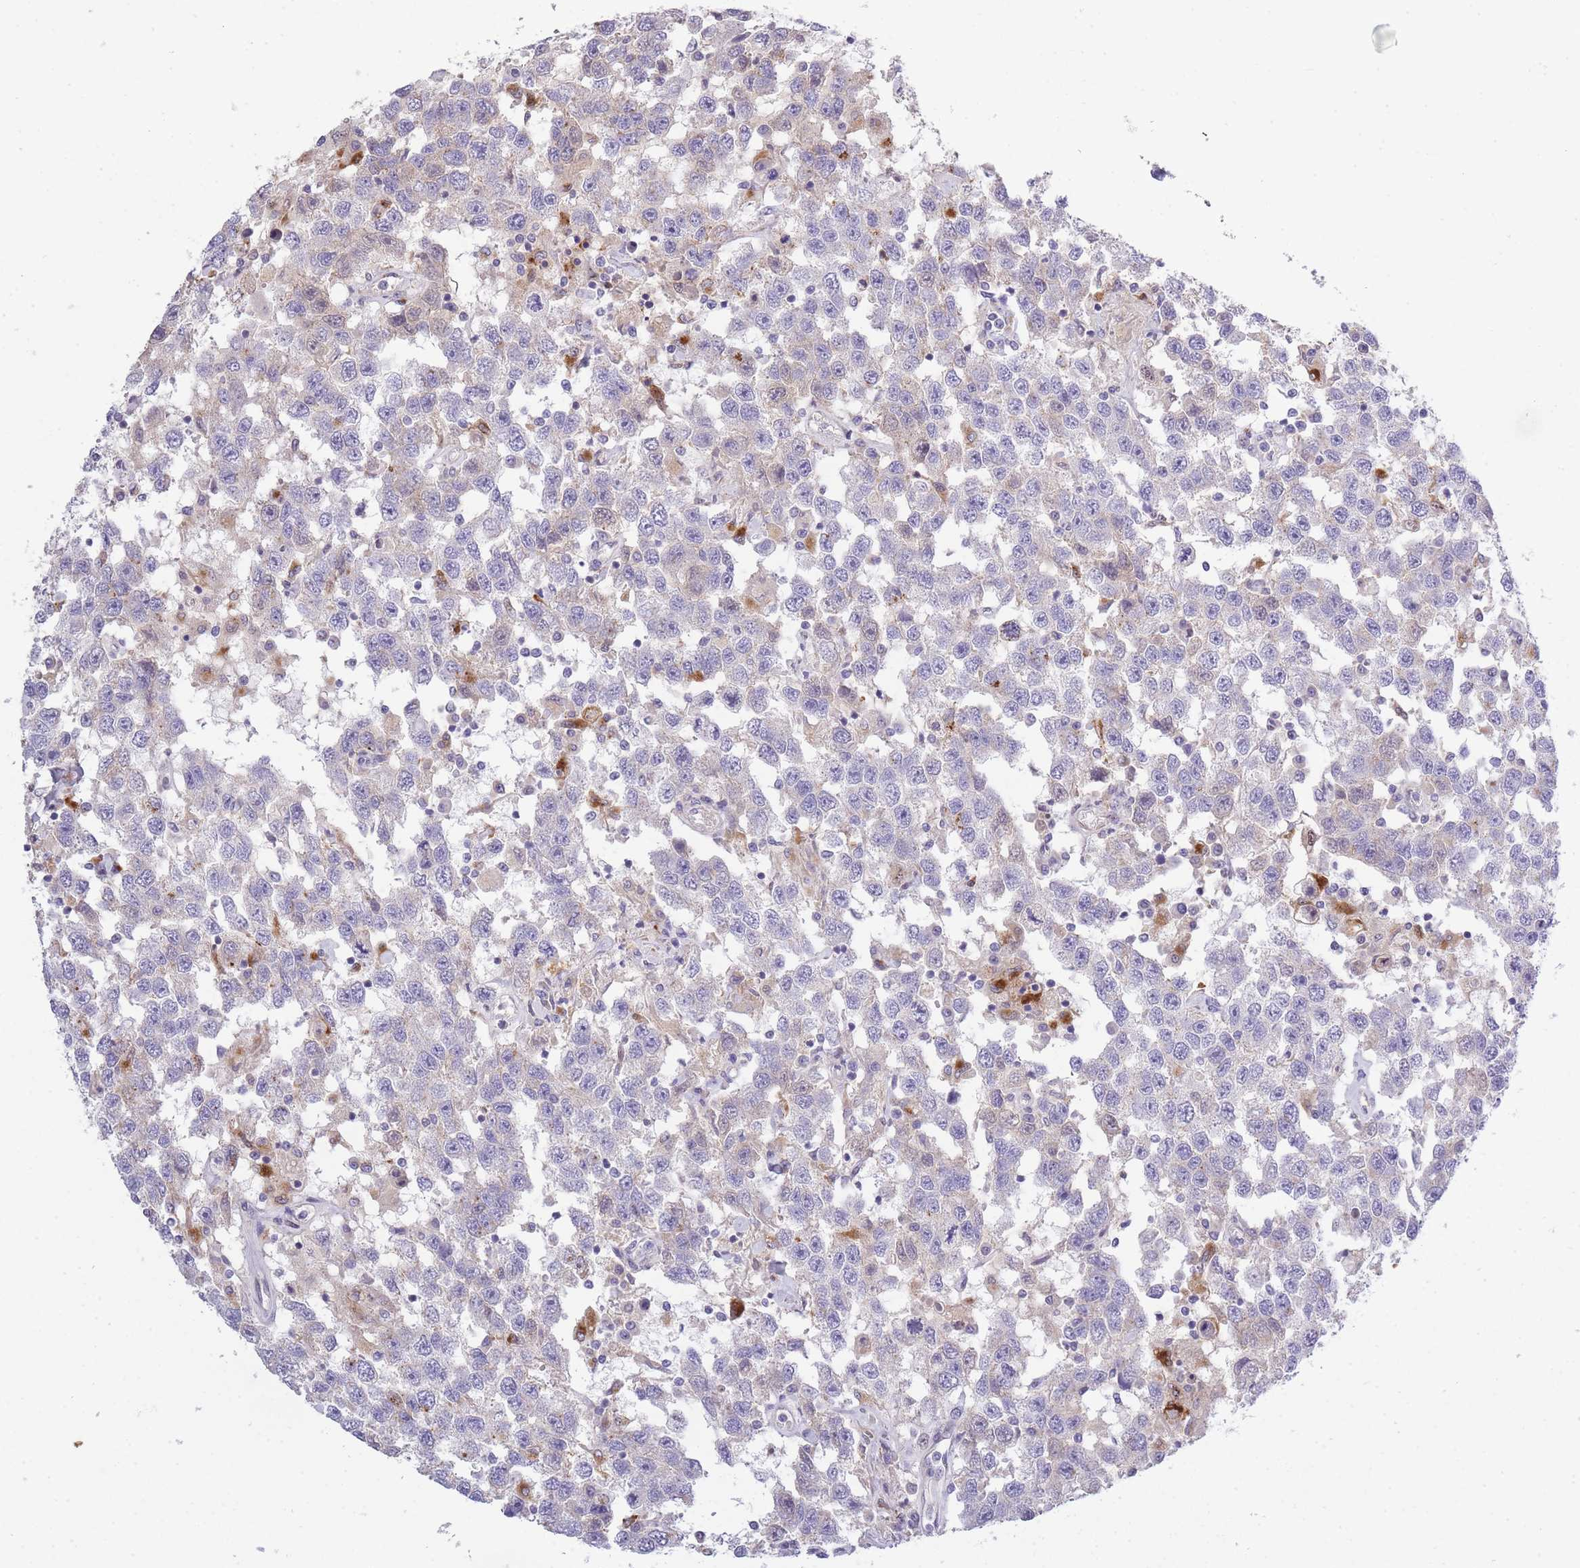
{"staining": {"intensity": "negative", "quantity": "none", "location": "none"}, "tissue": "testis cancer", "cell_type": "Tumor cells", "image_type": "cancer", "snomed": [{"axis": "morphology", "description": "Seminoma, NOS"}, {"axis": "topography", "description": "Testis"}], "caption": "Protein analysis of seminoma (testis) demonstrates no significant expression in tumor cells.", "gene": "TRIM61", "patient": {"sex": "male", "age": 41}}